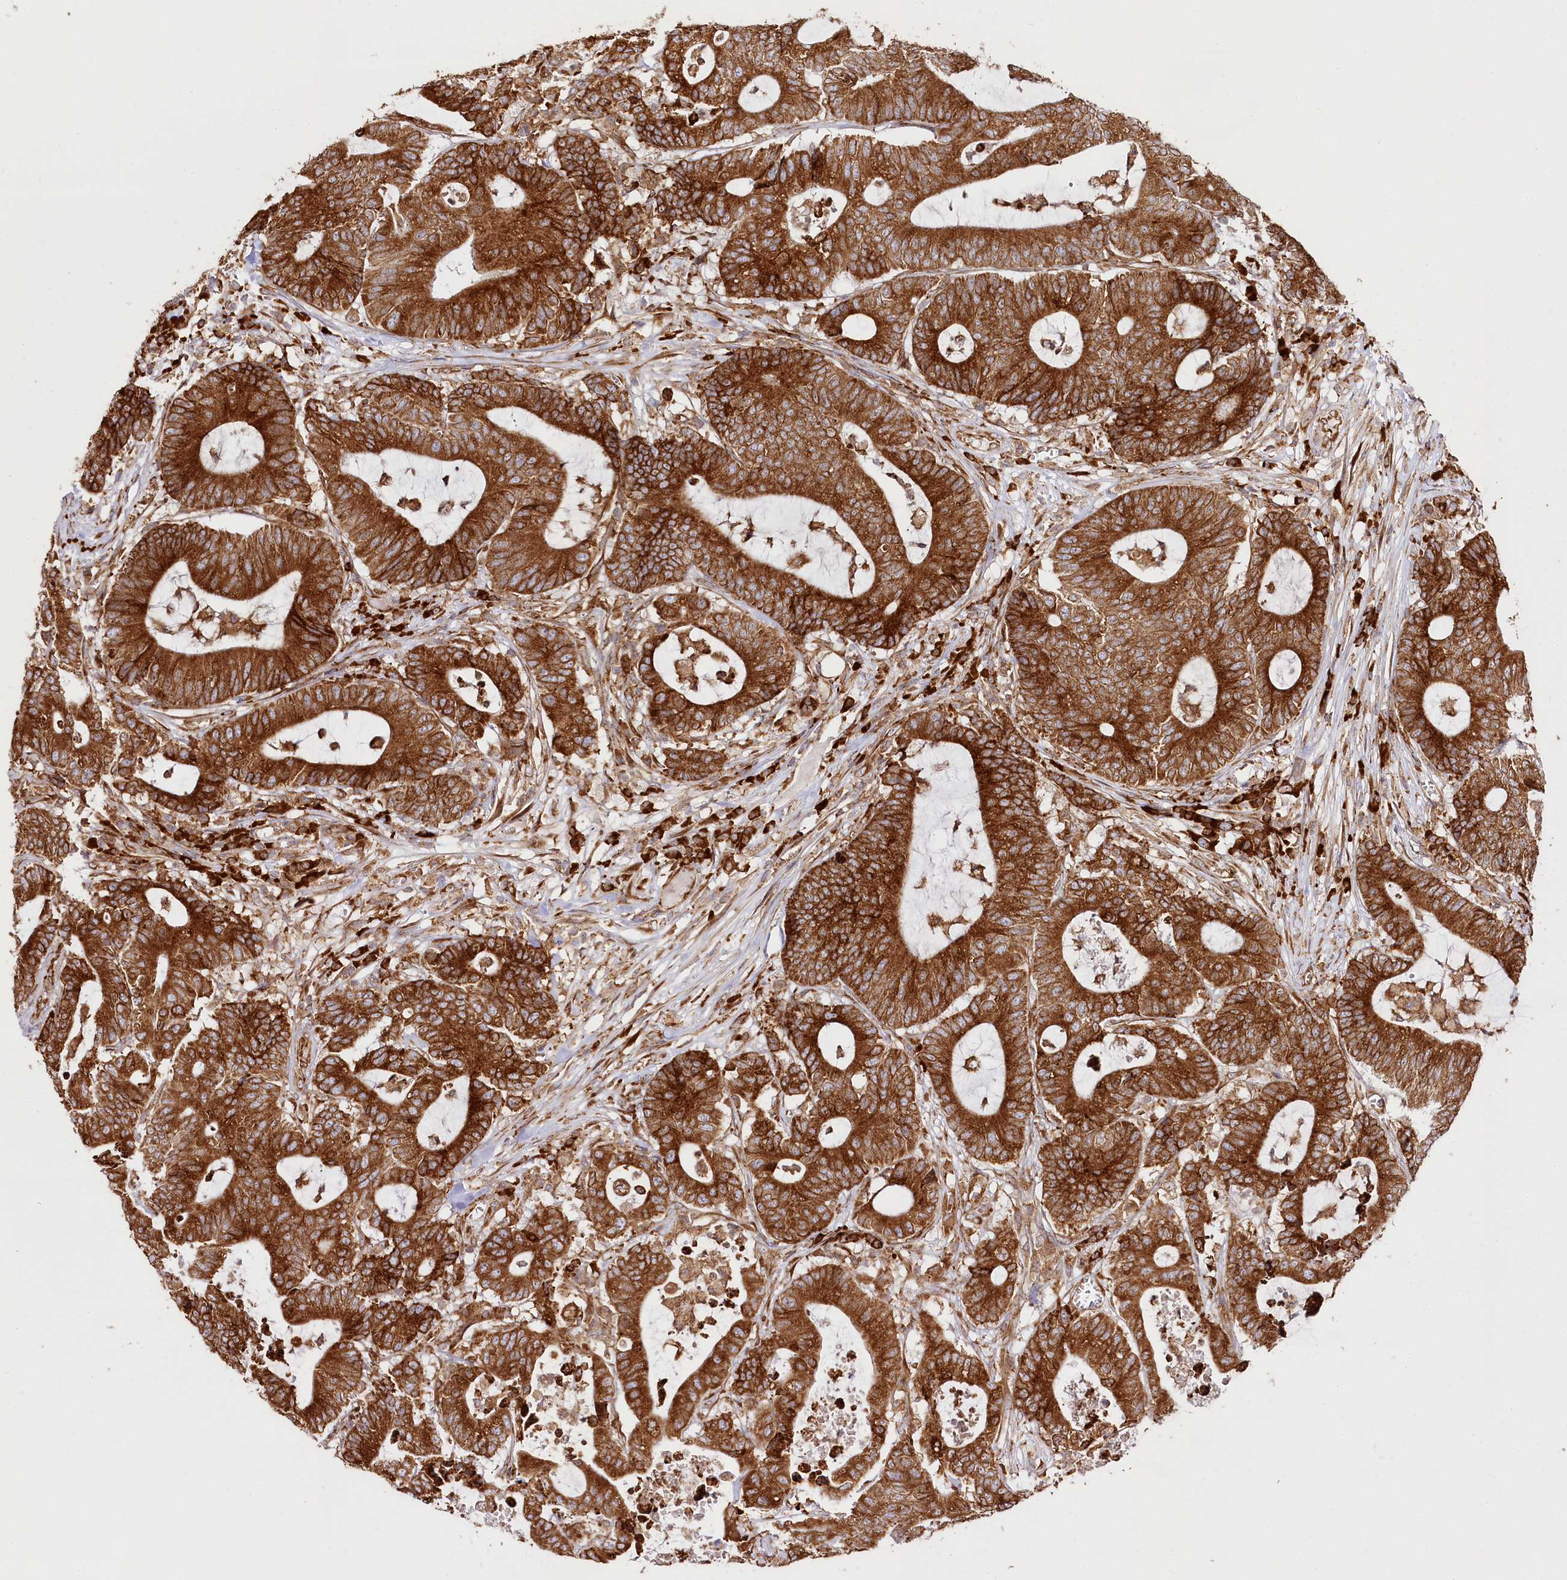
{"staining": {"intensity": "strong", "quantity": ">75%", "location": "cytoplasmic/membranous"}, "tissue": "colorectal cancer", "cell_type": "Tumor cells", "image_type": "cancer", "snomed": [{"axis": "morphology", "description": "Adenocarcinoma, NOS"}, {"axis": "topography", "description": "Colon"}], "caption": "Strong cytoplasmic/membranous expression for a protein is present in approximately >75% of tumor cells of colorectal cancer (adenocarcinoma) using IHC.", "gene": "CNPY2", "patient": {"sex": "female", "age": 84}}